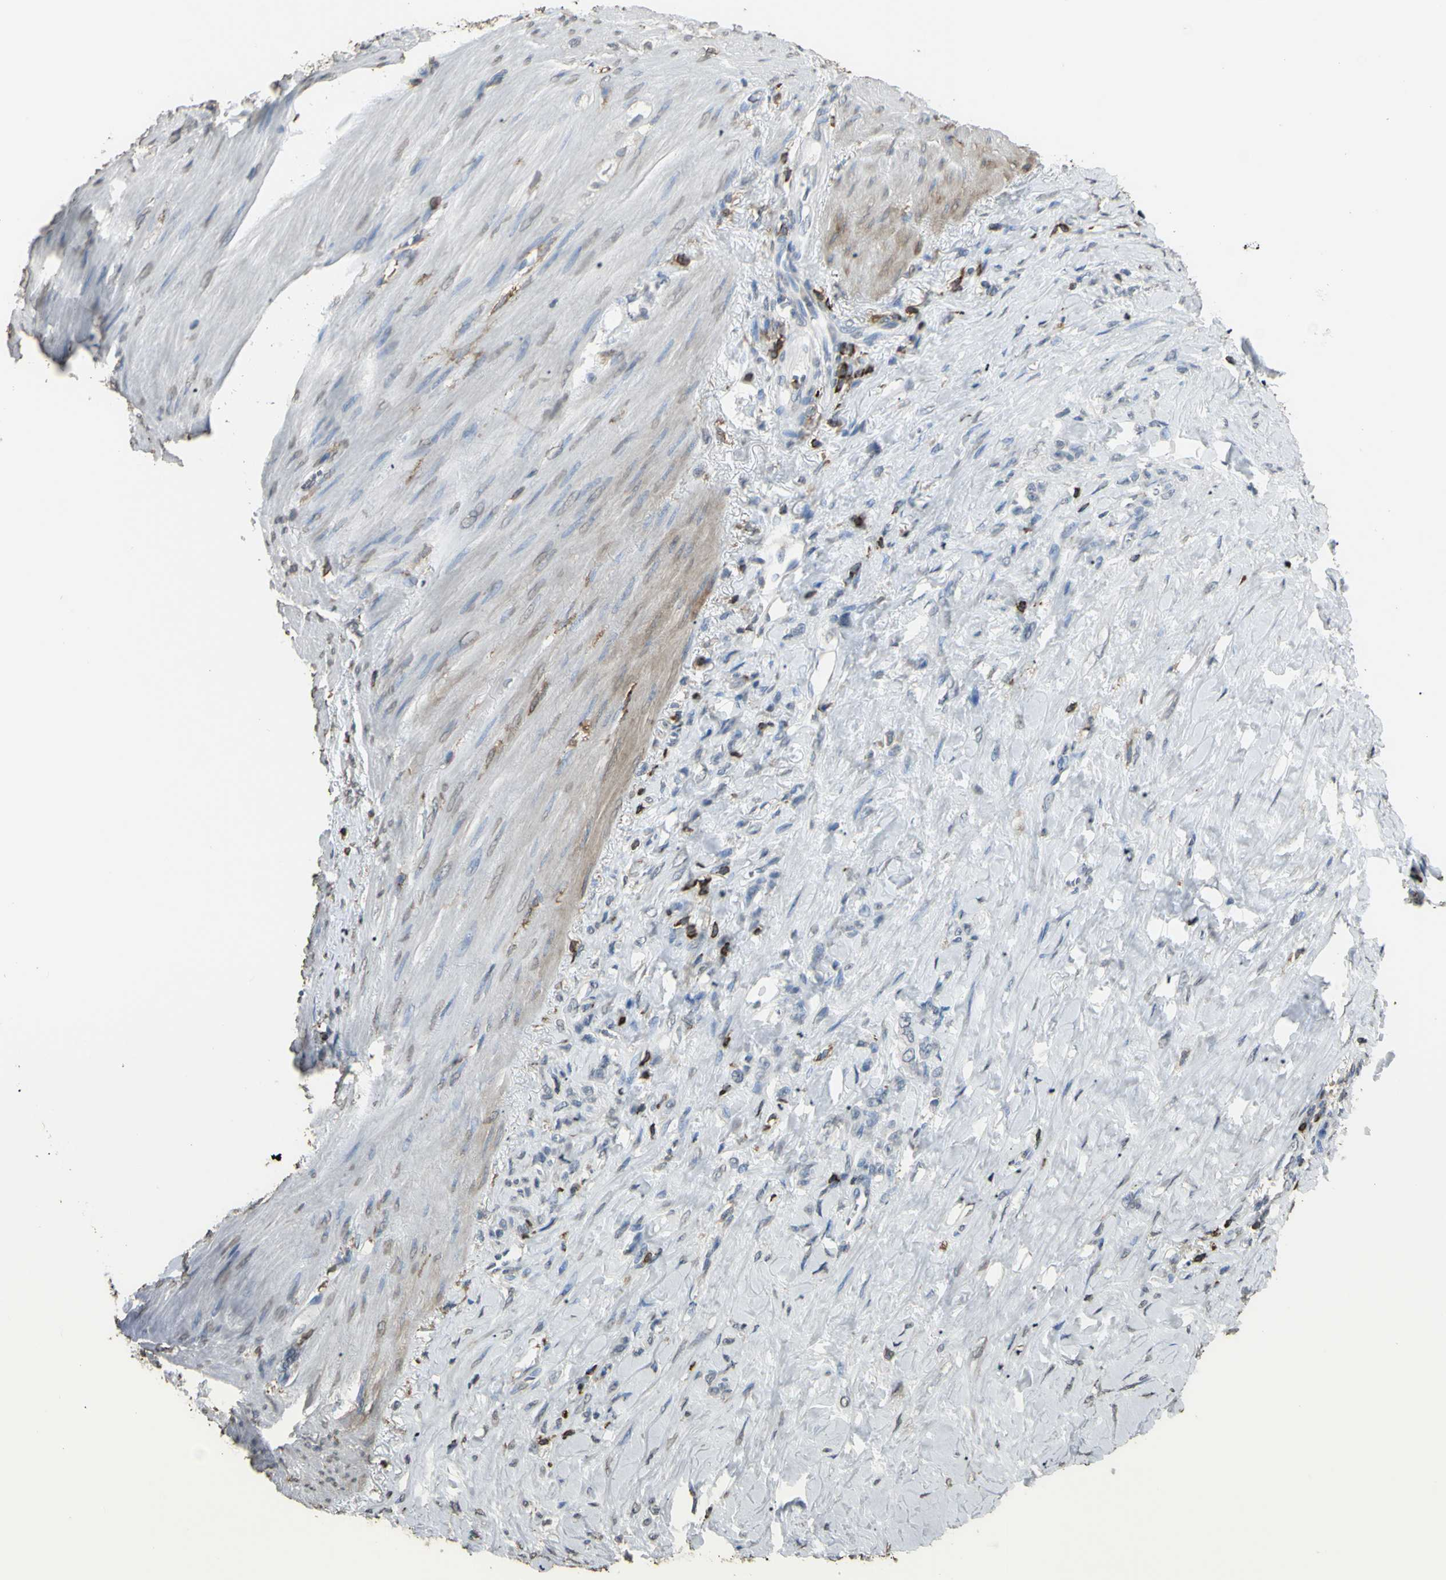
{"staining": {"intensity": "negative", "quantity": "none", "location": "none"}, "tissue": "stomach cancer", "cell_type": "Tumor cells", "image_type": "cancer", "snomed": [{"axis": "morphology", "description": "Adenocarcinoma, NOS"}, {"axis": "topography", "description": "Stomach"}], "caption": "High power microscopy histopathology image of an immunohistochemistry (IHC) image of stomach cancer (adenocarcinoma), revealing no significant positivity in tumor cells.", "gene": "PSTPIP1", "patient": {"sex": "male", "age": 82}}